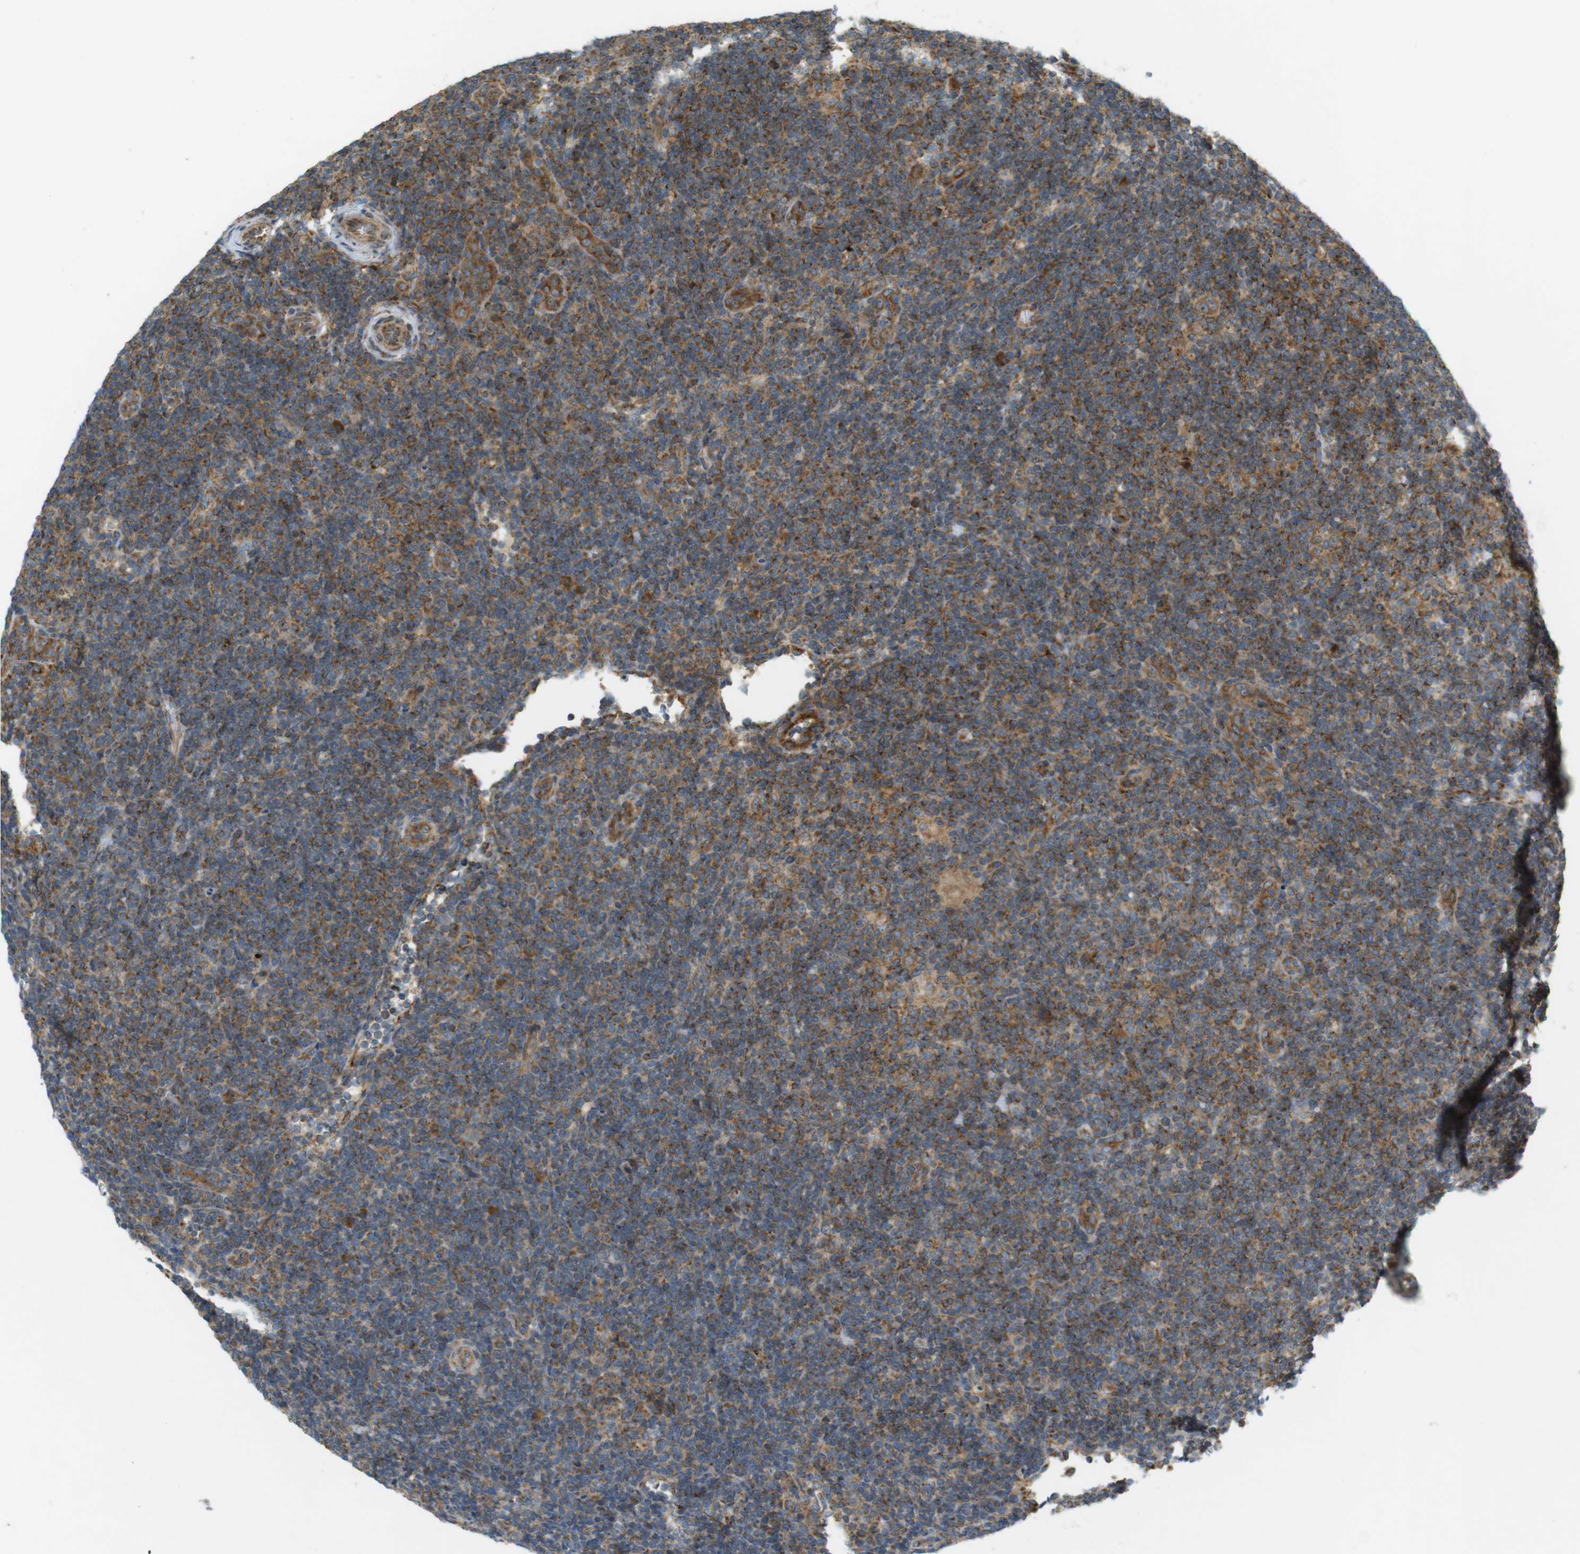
{"staining": {"intensity": "moderate", "quantity": ">75%", "location": "cytoplasmic/membranous"}, "tissue": "lymphoma", "cell_type": "Tumor cells", "image_type": "cancer", "snomed": [{"axis": "morphology", "description": "Hodgkin's disease, NOS"}, {"axis": "topography", "description": "Lymph node"}], "caption": "Hodgkin's disease tissue exhibits moderate cytoplasmic/membranous staining in approximately >75% of tumor cells, visualized by immunohistochemistry.", "gene": "SLC41A1", "patient": {"sex": "female", "age": 57}}